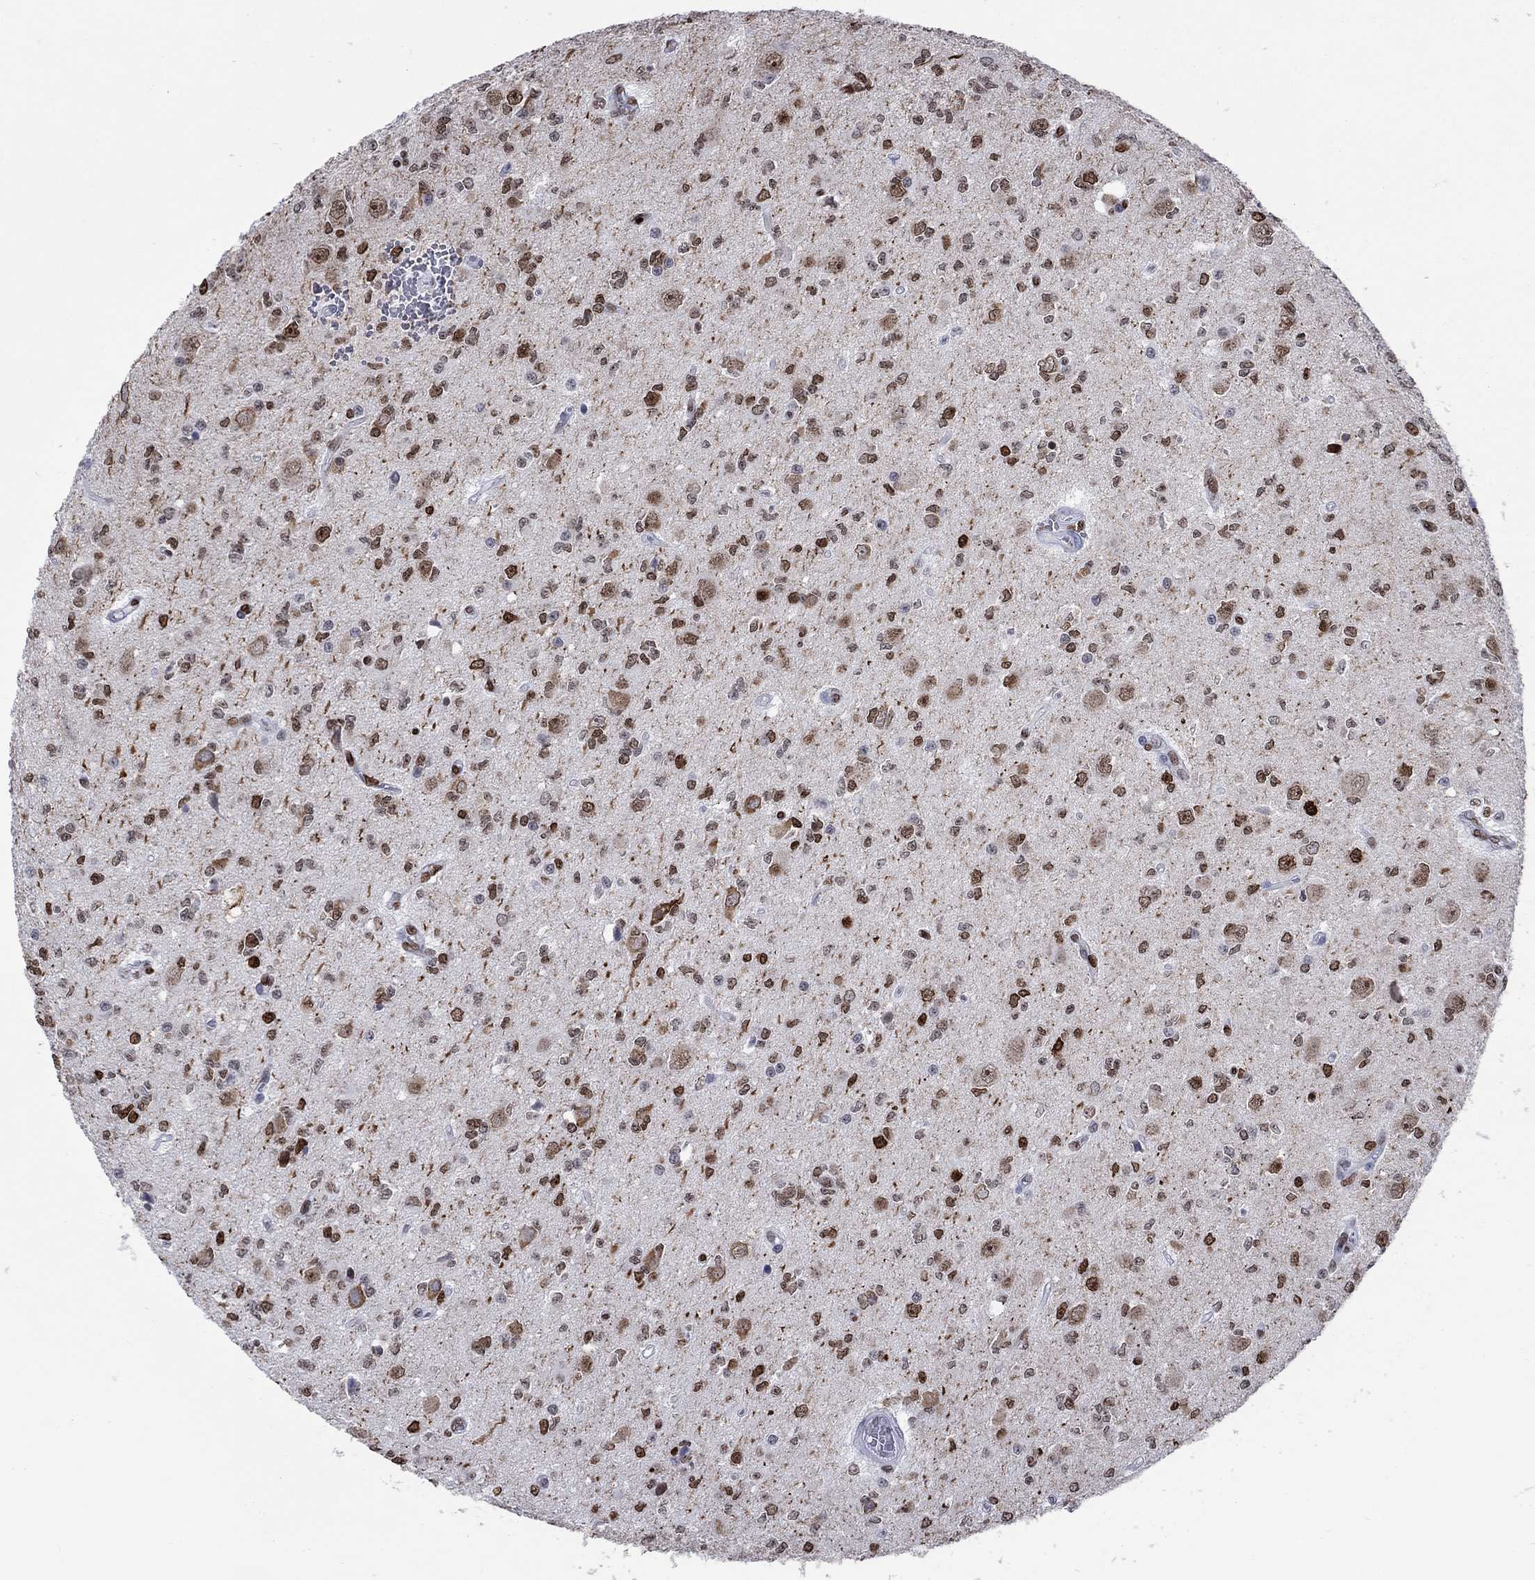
{"staining": {"intensity": "moderate", "quantity": "25%-75%", "location": "nuclear"}, "tissue": "glioma", "cell_type": "Tumor cells", "image_type": "cancer", "snomed": [{"axis": "morphology", "description": "Glioma, malignant, Low grade"}, {"axis": "topography", "description": "Brain"}], "caption": "IHC histopathology image of malignant glioma (low-grade) stained for a protein (brown), which displays medium levels of moderate nuclear staining in about 25%-75% of tumor cells.", "gene": "HMGA1", "patient": {"sex": "female", "age": 45}}